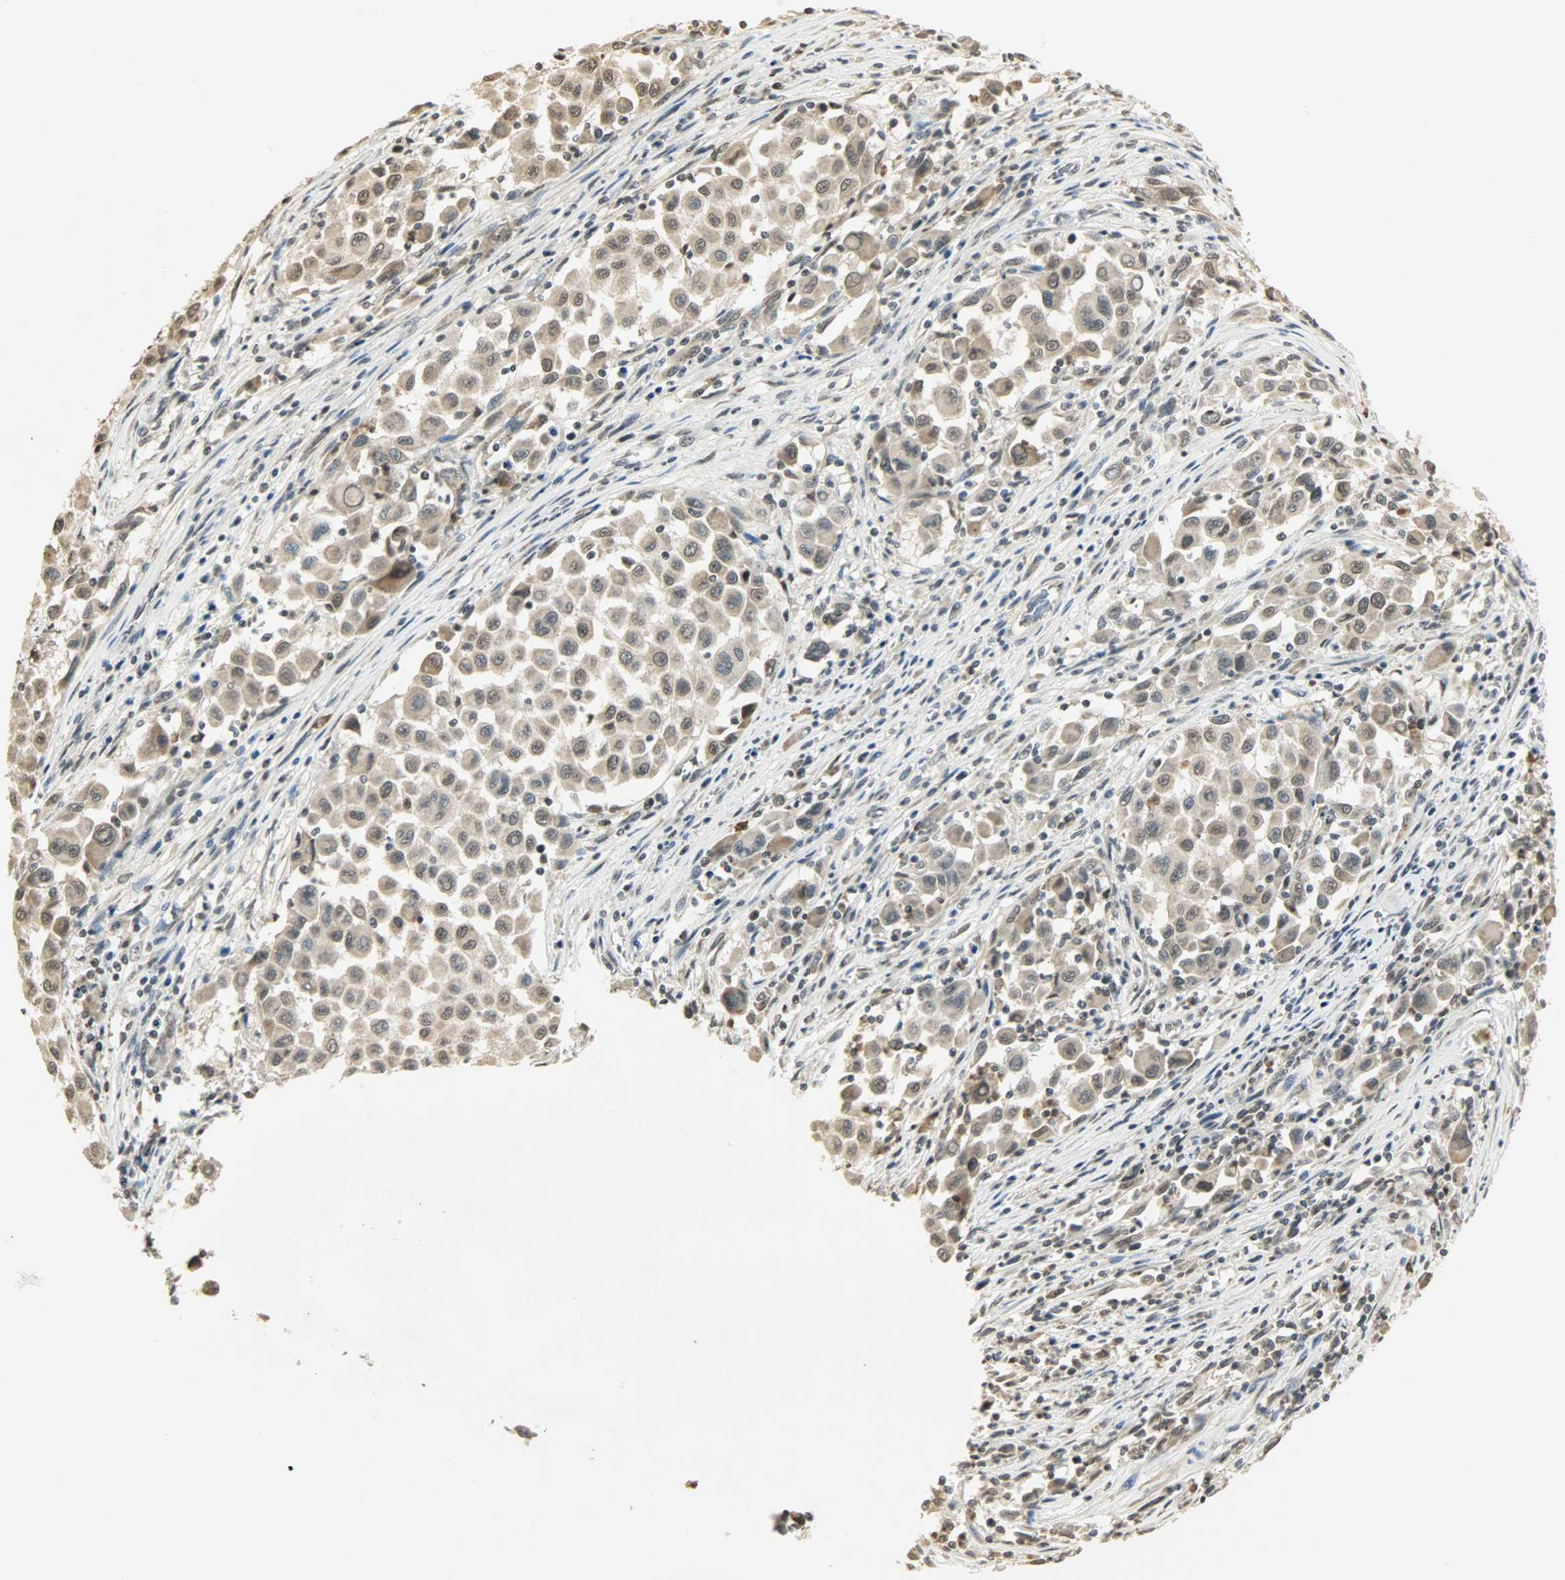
{"staining": {"intensity": "weak", "quantity": "25%-75%", "location": "cytoplasmic/membranous"}, "tissue": "melanoma", "cell_type": "Tumor cells", "image_type": "cancer", "snomed": [{"axis": "morphology", "description": "Malignant melanoma, Metastatic site"}, {"axis": "topography", "description": "Lymph node"}], "caption": "High-power microscopy captured an immunohistochemistry photomicrograph of melanoma, revealing weak cytoplasmic/membranous staining in about 25%-75% of tumor cells.", "gene": "SMARCA5", "patient": {"sex": "male", "age": 61}}